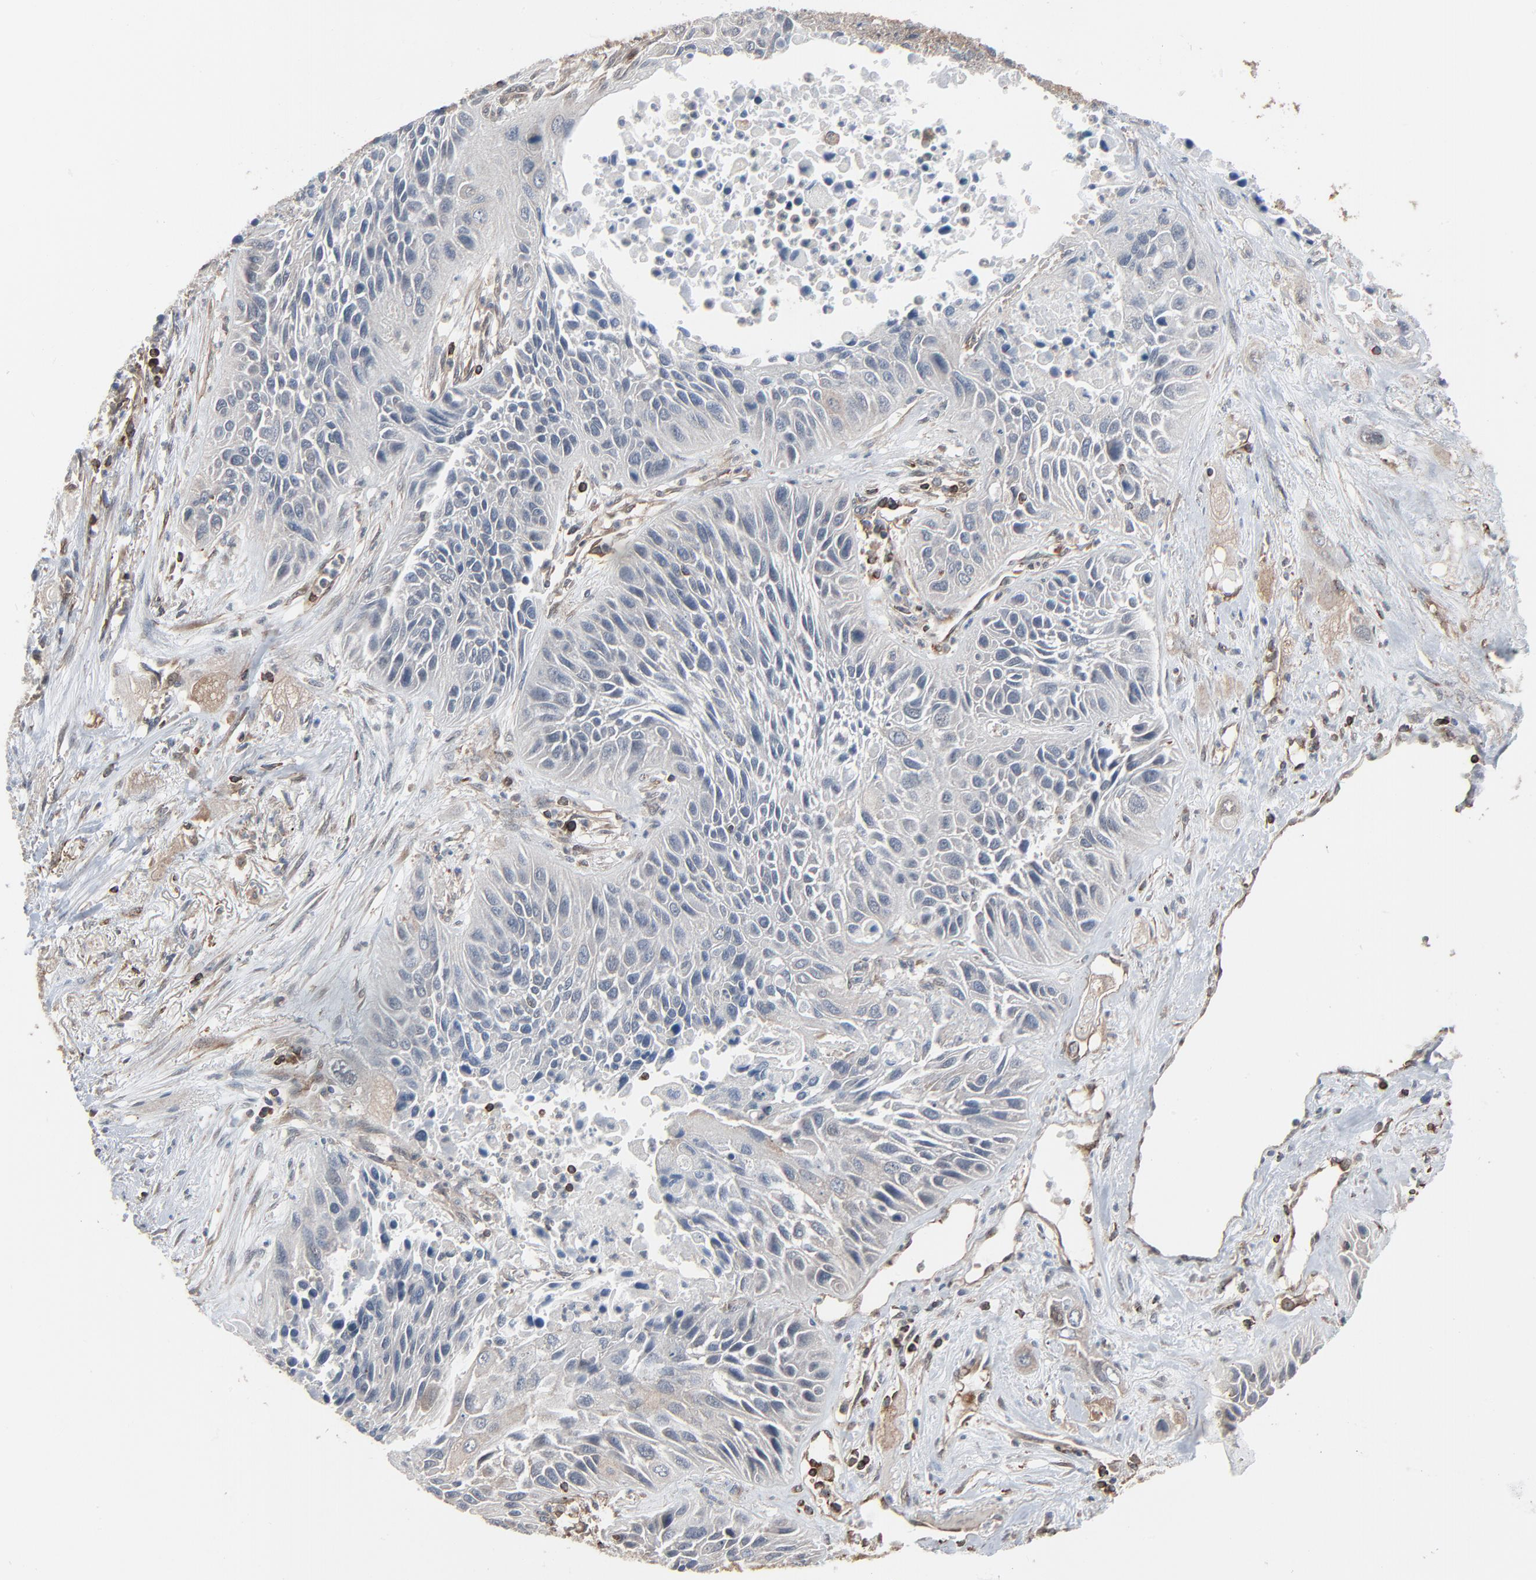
{"staining": {"intensity": "negative", "quantity": "none", "location": "none"}, "tissue": "lung cancer", "cell_type": "Tumor cells", "image_type": "cancer", "snomed": [{"axis": "morphology", "description": "Squamous cell carcinoma, NOS"}, {"axis": "topography", "description": "Lung"}], "caption": "Tumor cells are negative for brown protein staining in lung squamous cell carcinoma.", "gene": "OPTN", "patient": {"sex": "female", "age": 76}}